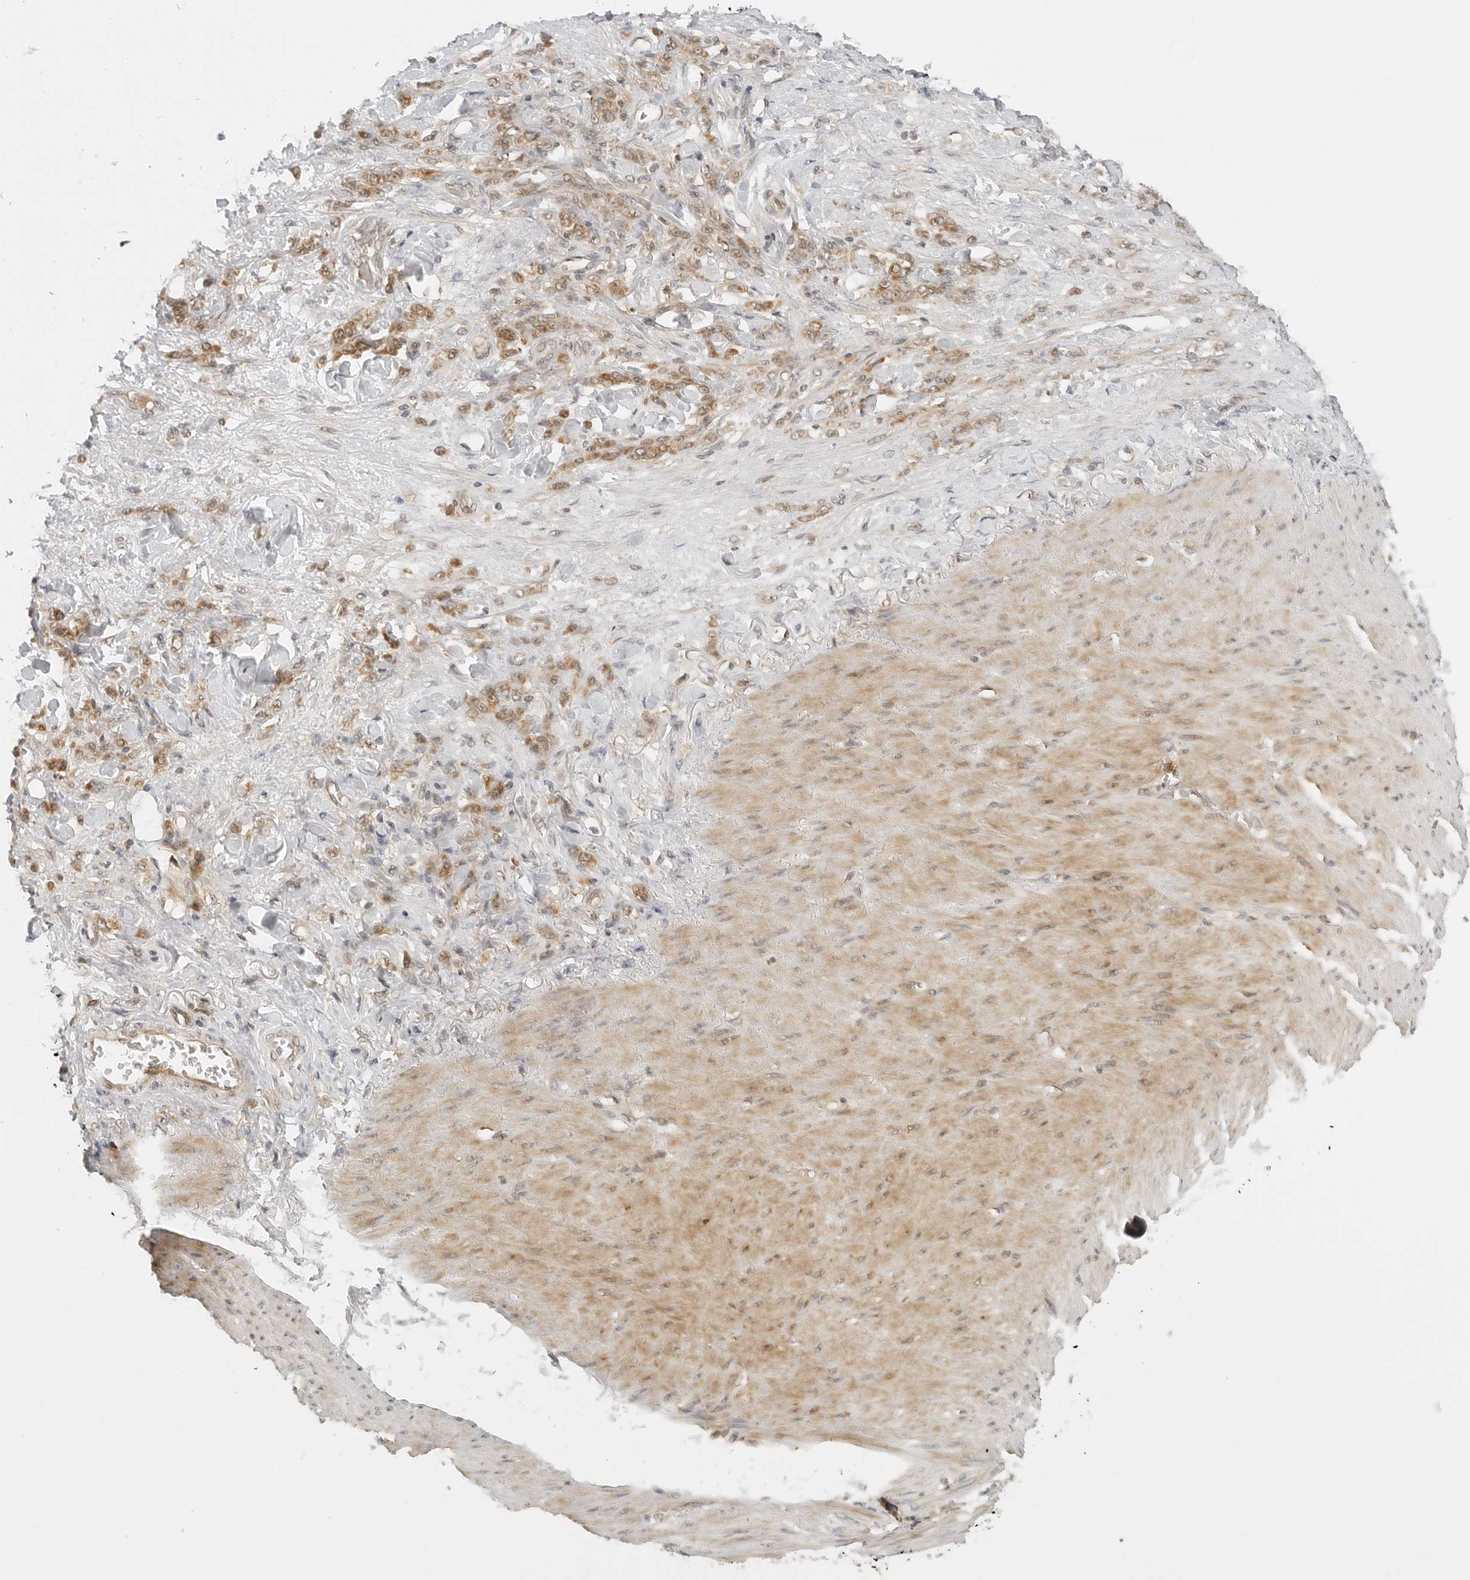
{"staining": {"intensity": "moderate", "quantity": ">75%", "location": "cytoplasmic/membranous"}, "tissue": "stomach cancer", "cell_type": "Tumor cells", "image_type": "cancer", "snomed": [{"axis": "morphology", "description": "Normal tissue, NOS"}, {"axis": "morphology", "description": "Adenocarcinoma, NOS"}, {"axis": "topography", "description": "Stomach"}], "caption": "A brown stain highlights moderate cytoplasmic/membranous staining of a protein in stomach cancer tumor cells.", "gene": "RC3H1", "patient": {"sex": "male", "age": 82}}